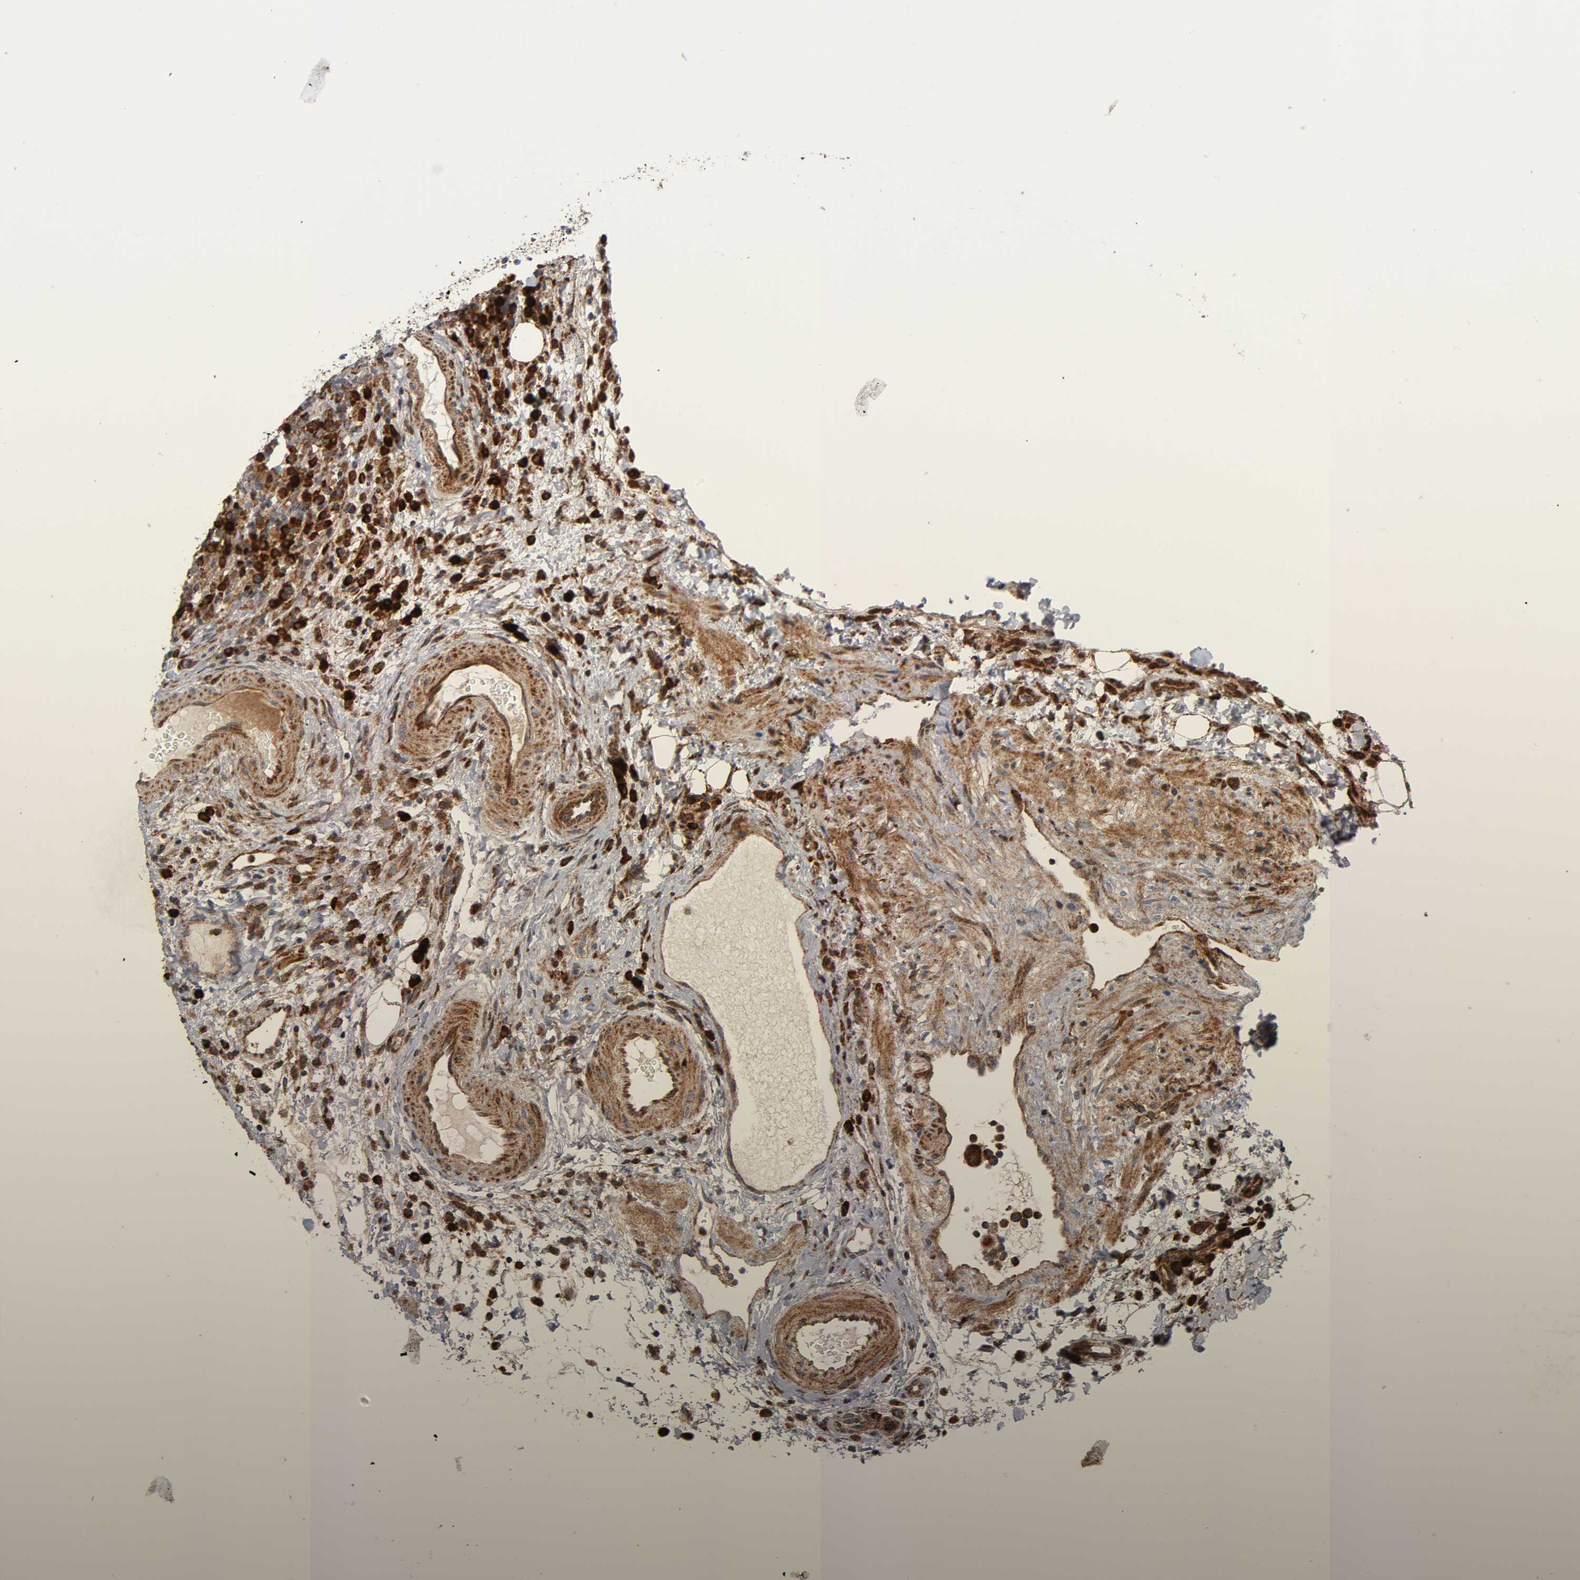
{"staining": {"intensity": "strong", "quantity": ">75%", "location": "cytoplasmic/membranous"}, "tissue": "lymphoma", "cell_type": "Tumor cells", "image_type": "cancer", "snomed": [{"axis": "morphology", "description": "Hodgkin's disease, NOS"}, {"axis": "topography", "description": "Lymph node"}], "caption": "Hodgkin's disease was stained to show a protein in brown. There is high levels of strong cytoplasmic/membranous staining in approximately >75% of tumor cells. (Stains: DAB (3,3'-diaminobenzidine) in brown, nuclei in blue, Microscopy: brightfield microscopy at high magnification).", "gene": "MAP3K1", "patient": {"sex": "male", "age": 65}}